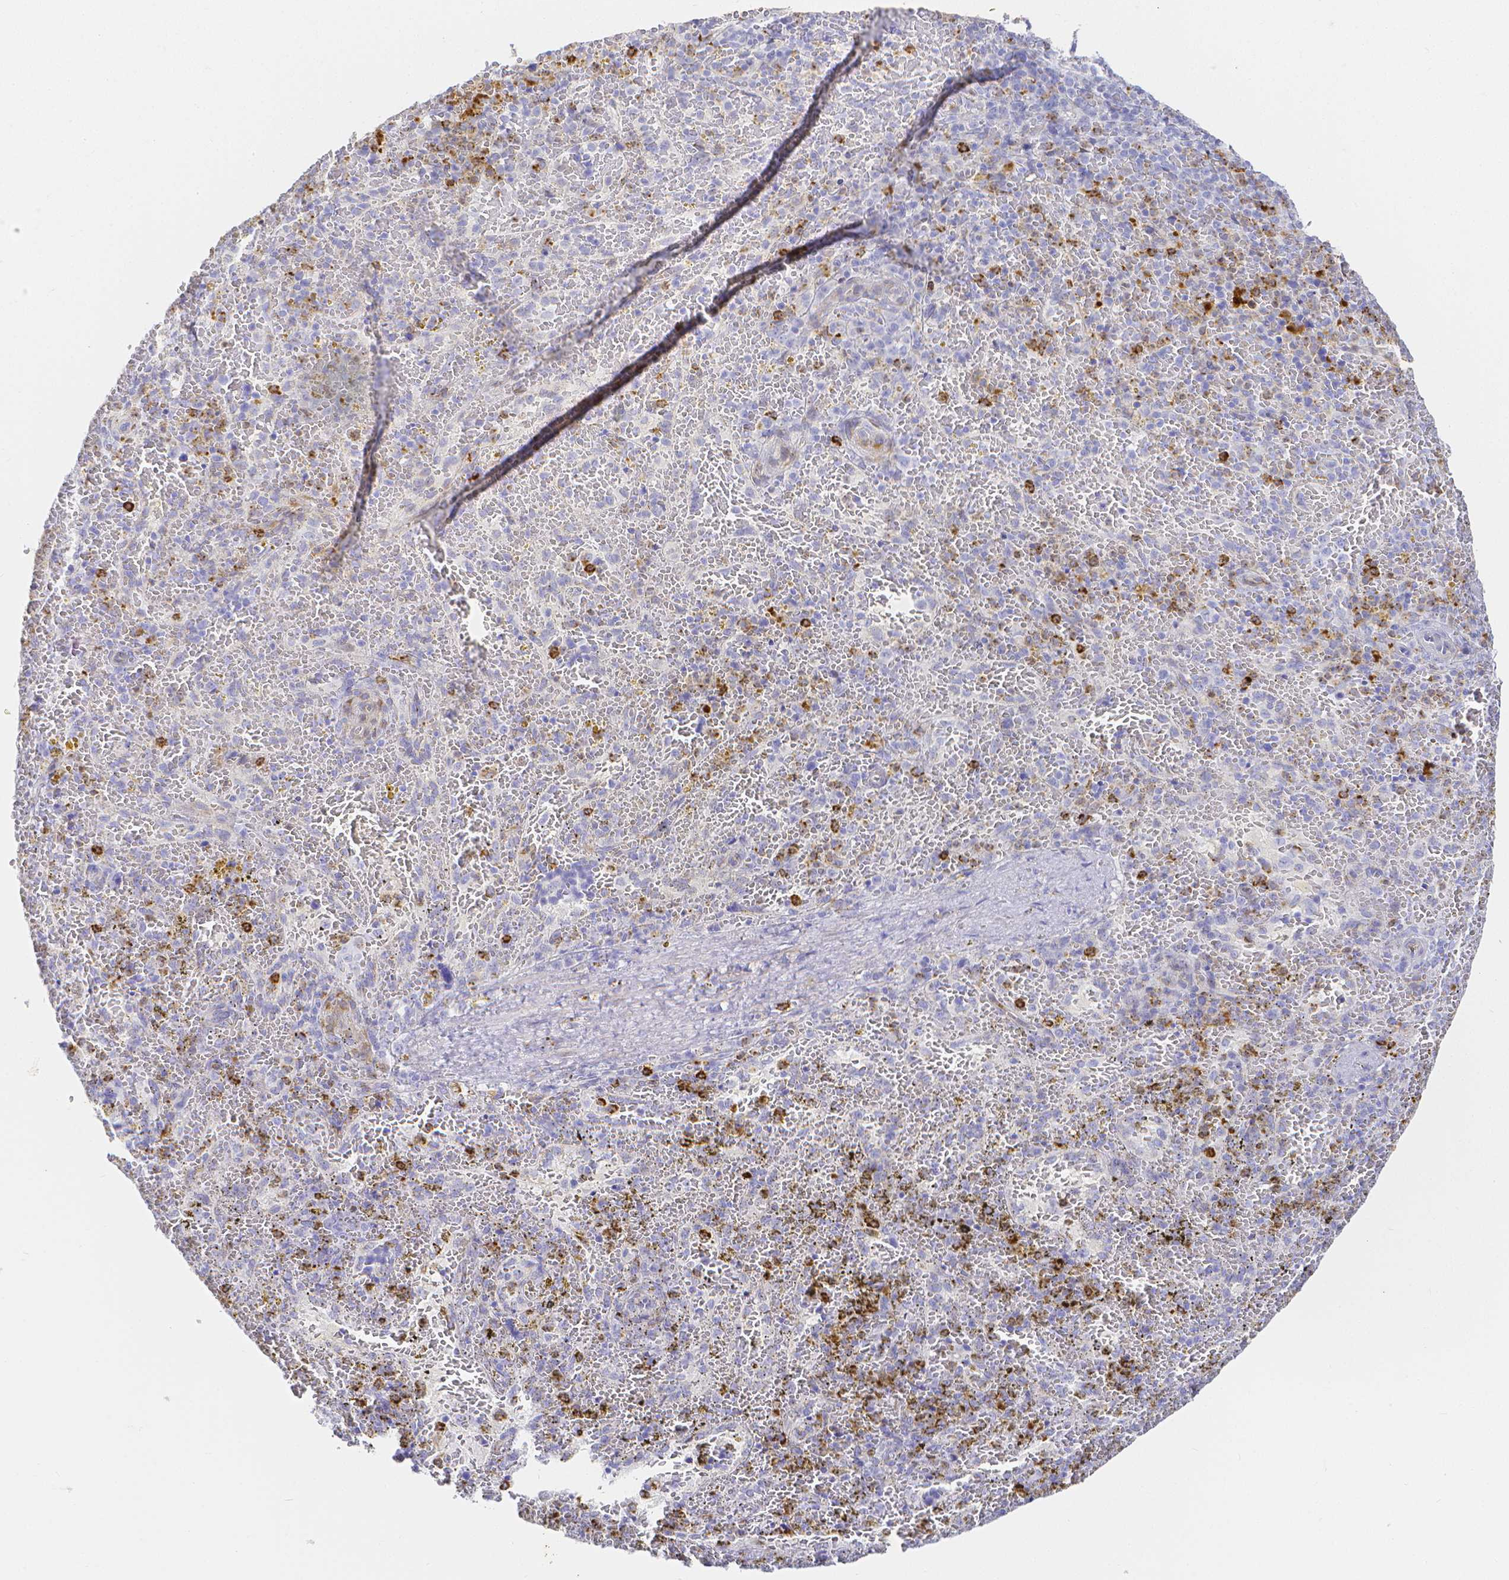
{"staining": {"intensity": "strong", "quantity": "<25%", "location": "cytoplasmic/membranous"}, "tissue": "spleen", "cell_type": "Cells in red pulp", "image_type": "normal", "snomed": [{"axis": "morphology", "description": "Normal tissue, NOS"}, {"axis": "topography", "description": "Spleen"}], "caption": "Immunohistochemical staining of benign spleen shows strong cytoplasmic/membranous protein positivity in approximately <25% of cells in red pulp. The staining was performed using DAB (3,3'-diaminobenzidine) to visualize the protein expression in brown, while the nuclei were stained in blue with hematoxylin (Magnification: 20x).", "gene": "SMURF1", "patient": {"sex": "female", "age": 50}}